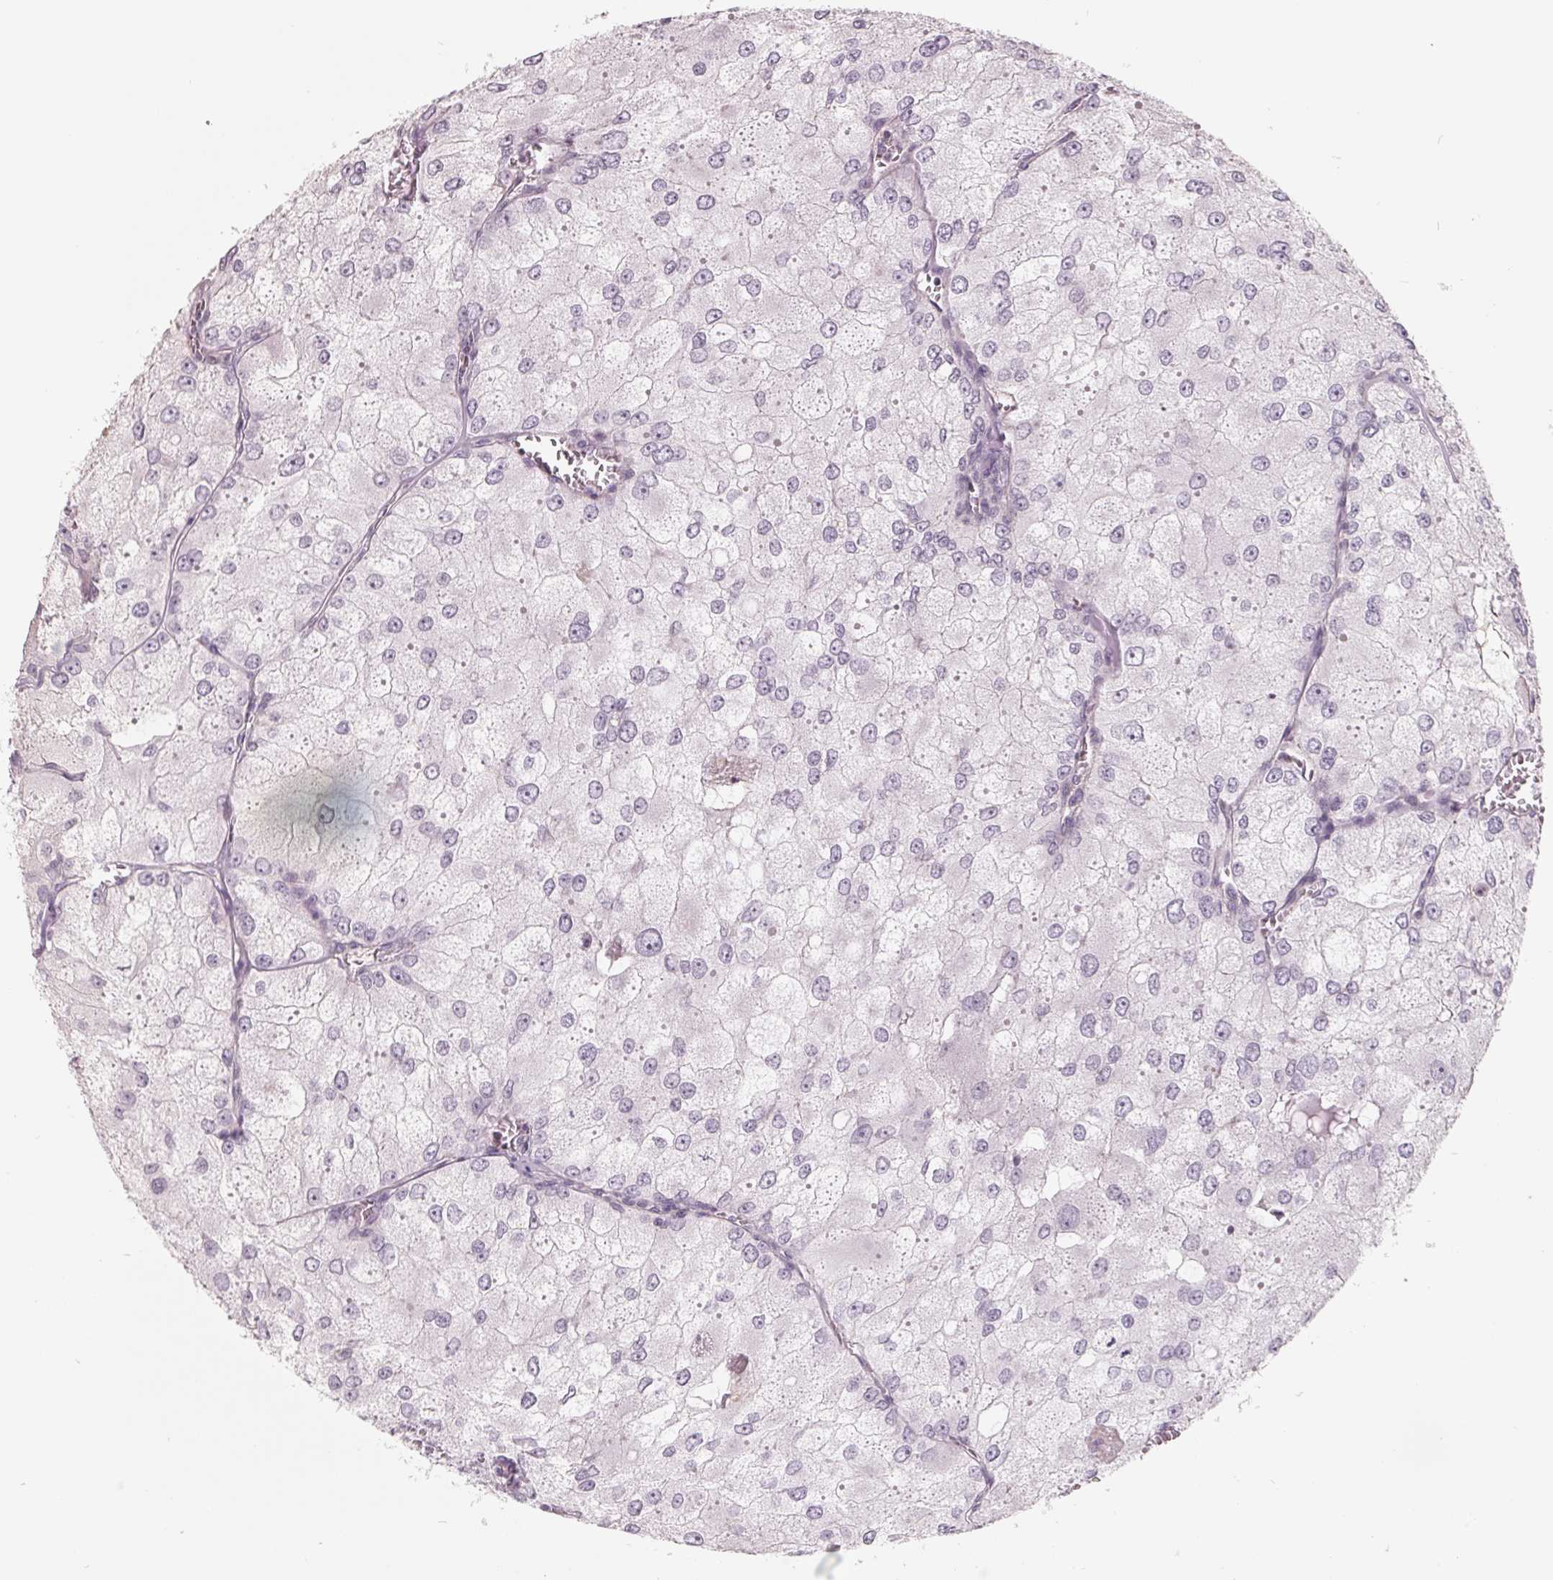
{"staining": {"intensity": "negative", "quantity": "none", "location": "none"}, "tissue": "renal cancer", "cell_type": "Tumor cells", "image_type": "cancer", "snomed": [{"axis": "morphology", "description": "Adenocarcinoma, NOS"}, {"axis": "topography", "description": "Kidney"}], "caption": "The histopathology image exhibits no significant expression in tumor cells of renal cancer (adenocarcinoma).", "gene": "FTCD", "patient": {"sex": "female", "age": 70}}